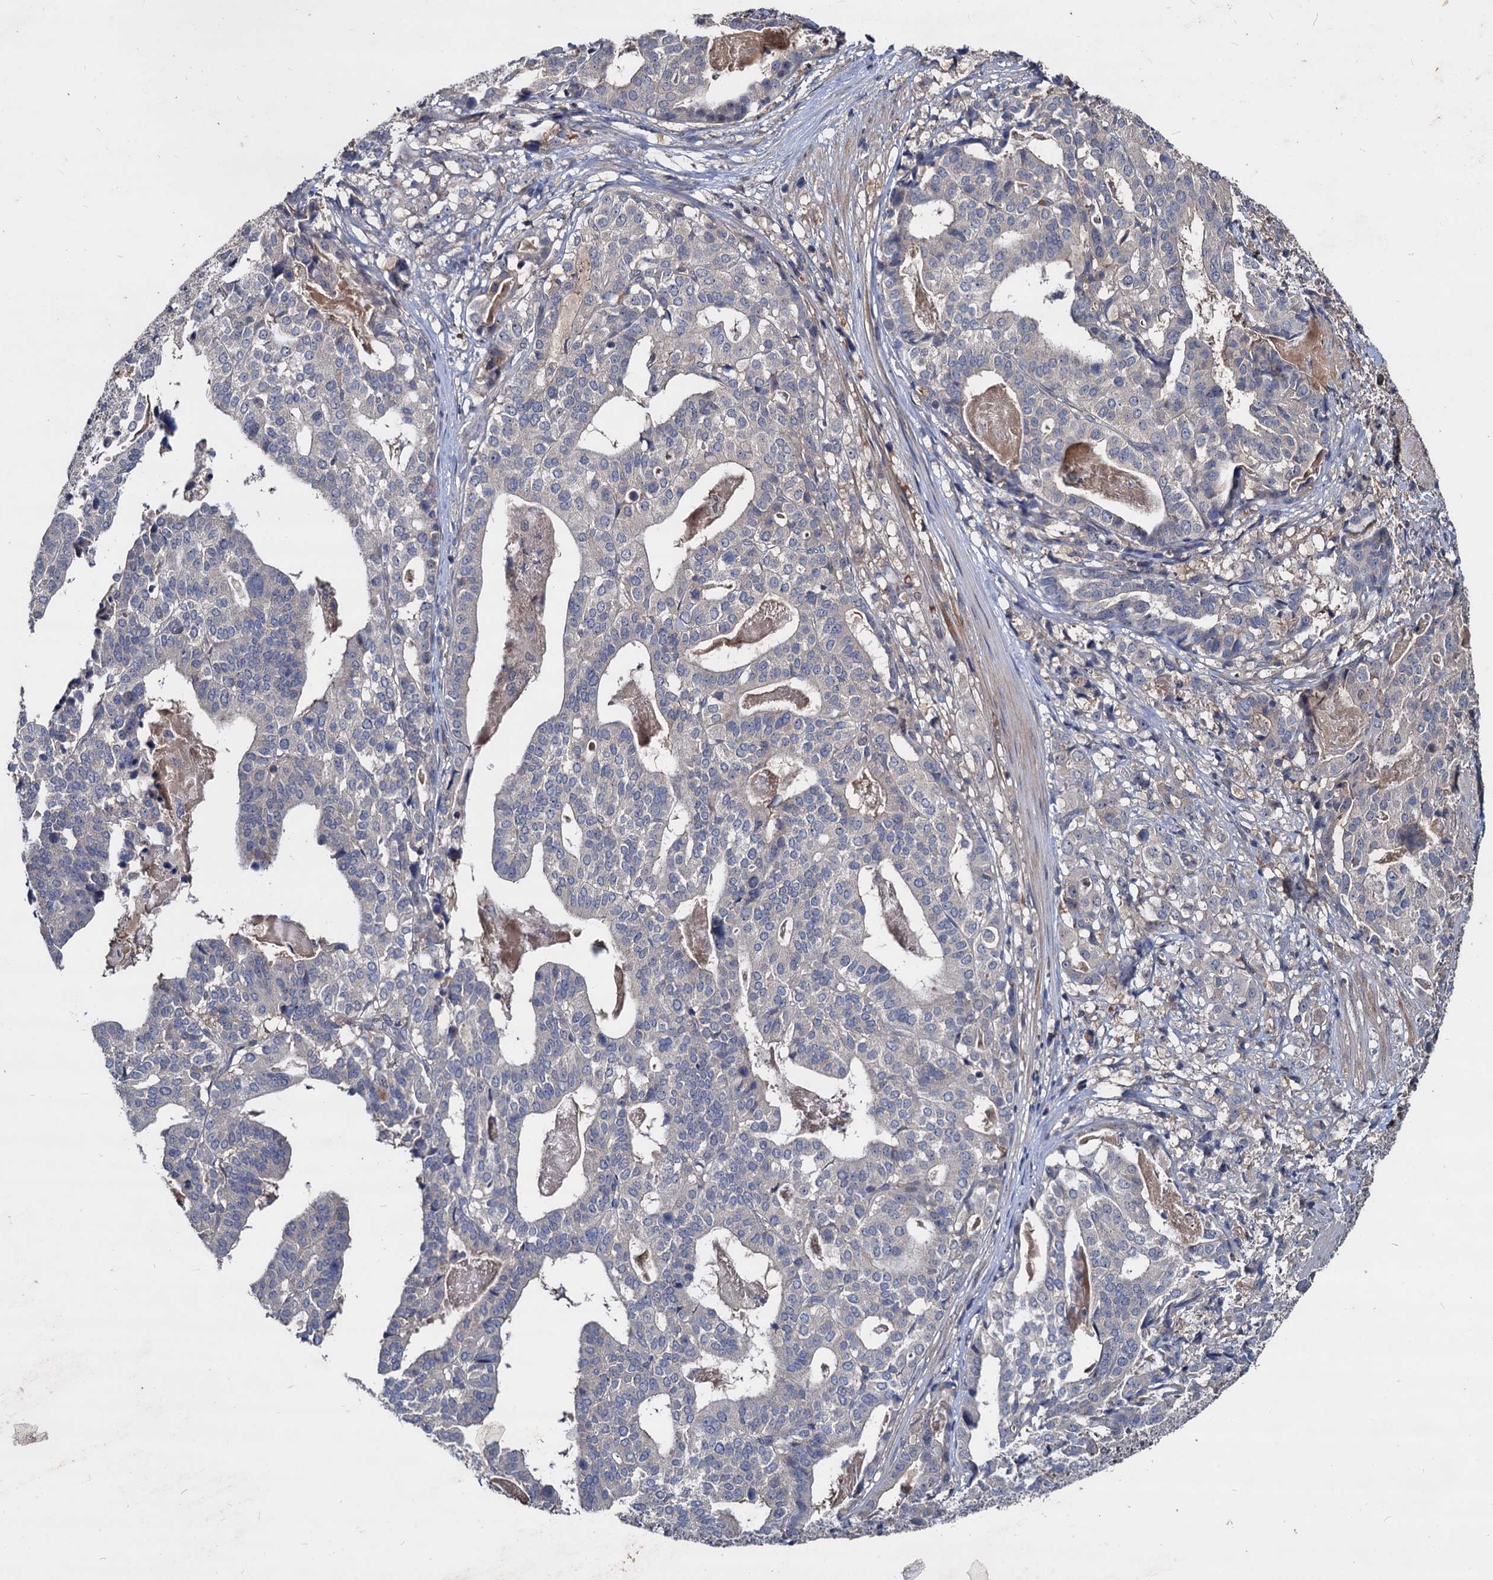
{"staining": {"intensity": "negative", "quantity": "none", "location": "none"}, "tissue": "stomach cancer", "cell_type": "Tumor cells", "image_type": "cancer", "snomed": [{"axis": "morphology", "description": "Adenocarcinoma, NOS"}, {"axis": "topography", "description": "Stomach"}], "caption": "Micrograph shows no significant protein staining in tumor cells of stomach cancer (adenocarcinoma).", "gene": "CCDC184", "patient": {"sex": "male", "age": 48}}